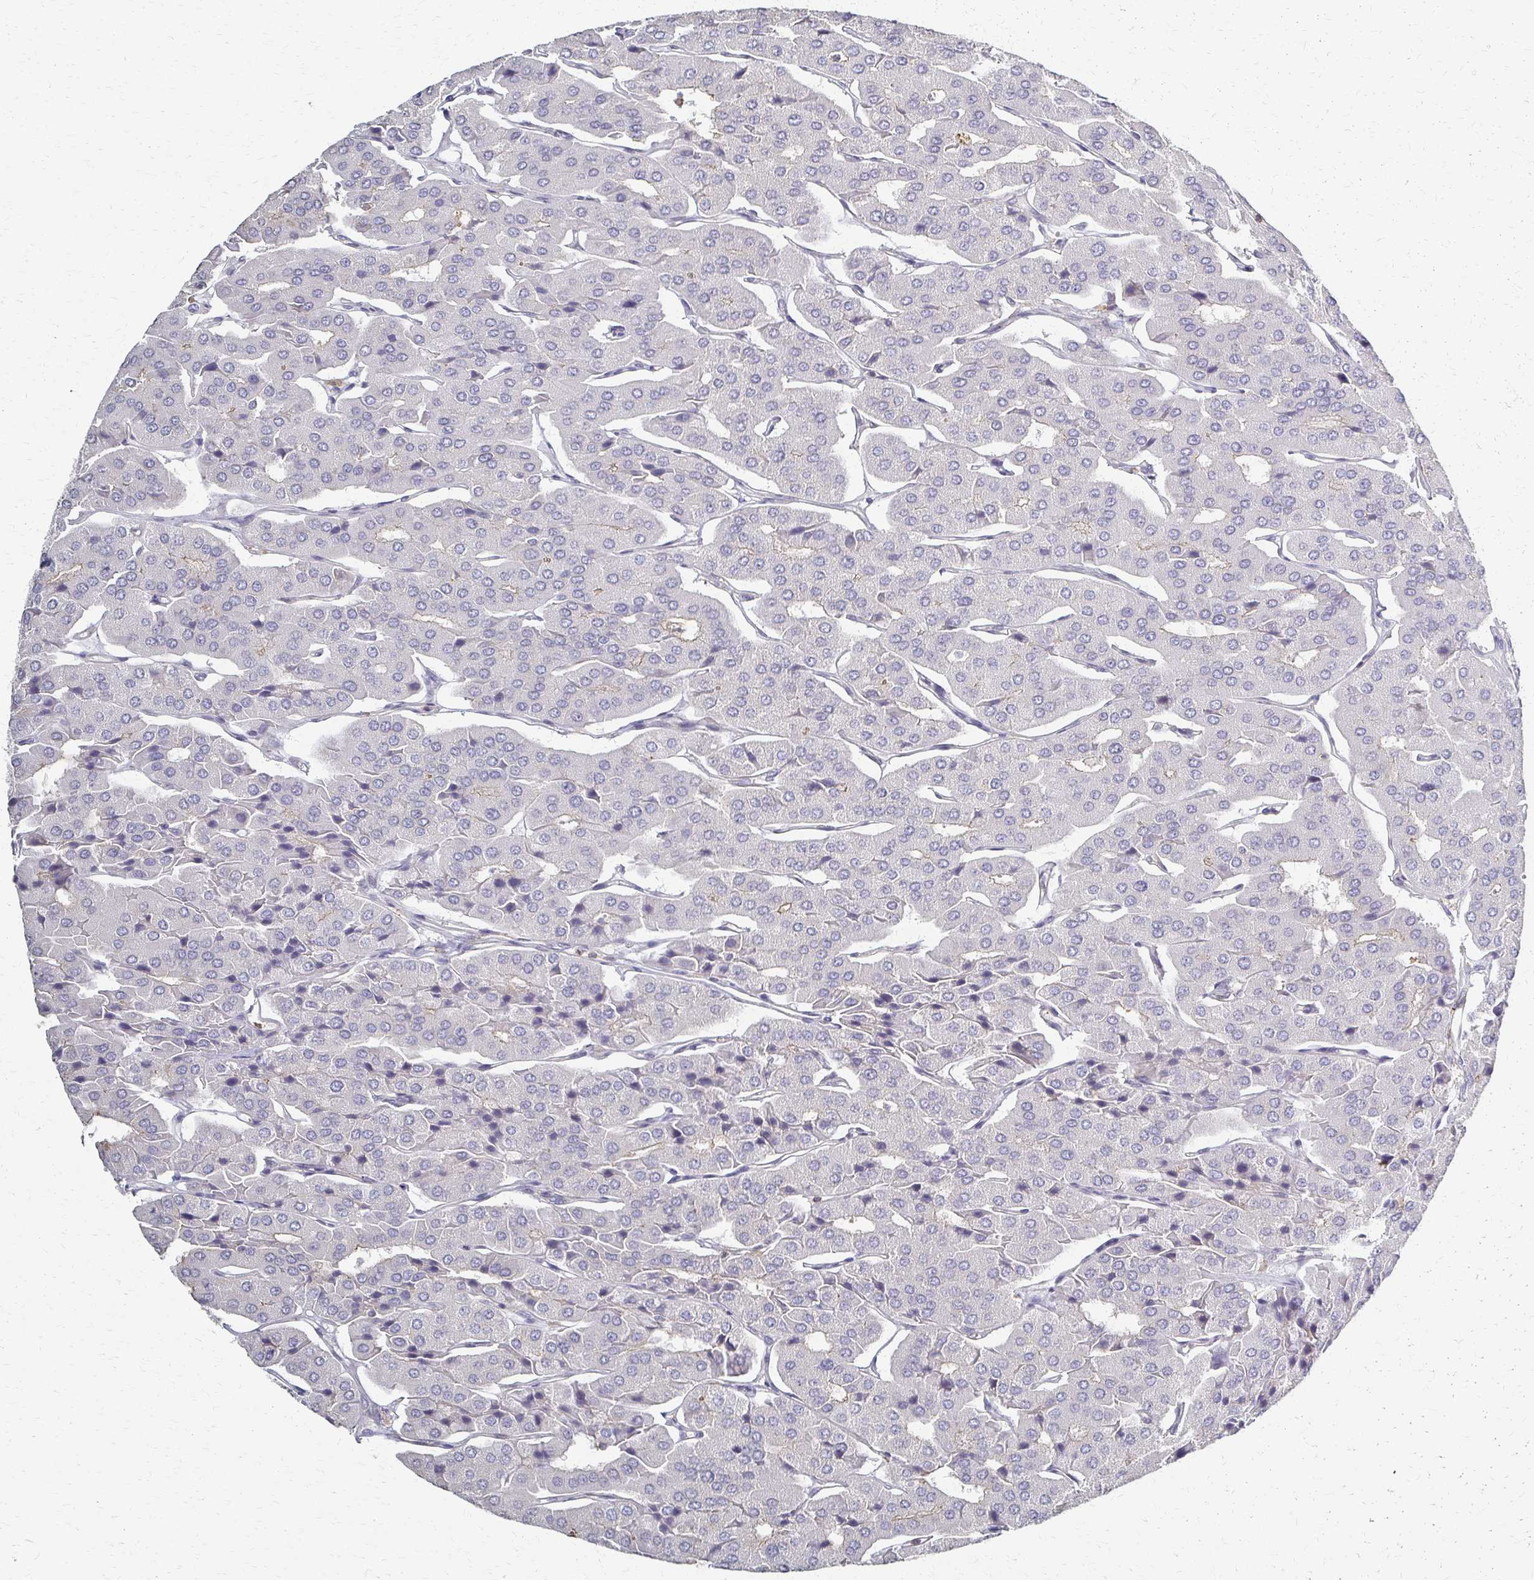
{"staining": {"intensity": "negative", "quantity": "none", "location": "none"}, "tissue": "parathyroid gland", "cell_type": "Glandular cells", "image_type": "normal", "snomed": [{"axis": "morphology", "description": "Normal tissue, NOS"}, {"axis": "morphology", "description": "Adenoma, NOS"}, {"axis": "topography", "description": "Parathyroid gland"}], "caption": "Protein analysis of normal parathyroid gland reveals no significant staining in glandular cells. Nuclei are stained in blue.", "gene": "C1QTNF7", "patient": {"sex": "female", "age": 86}}